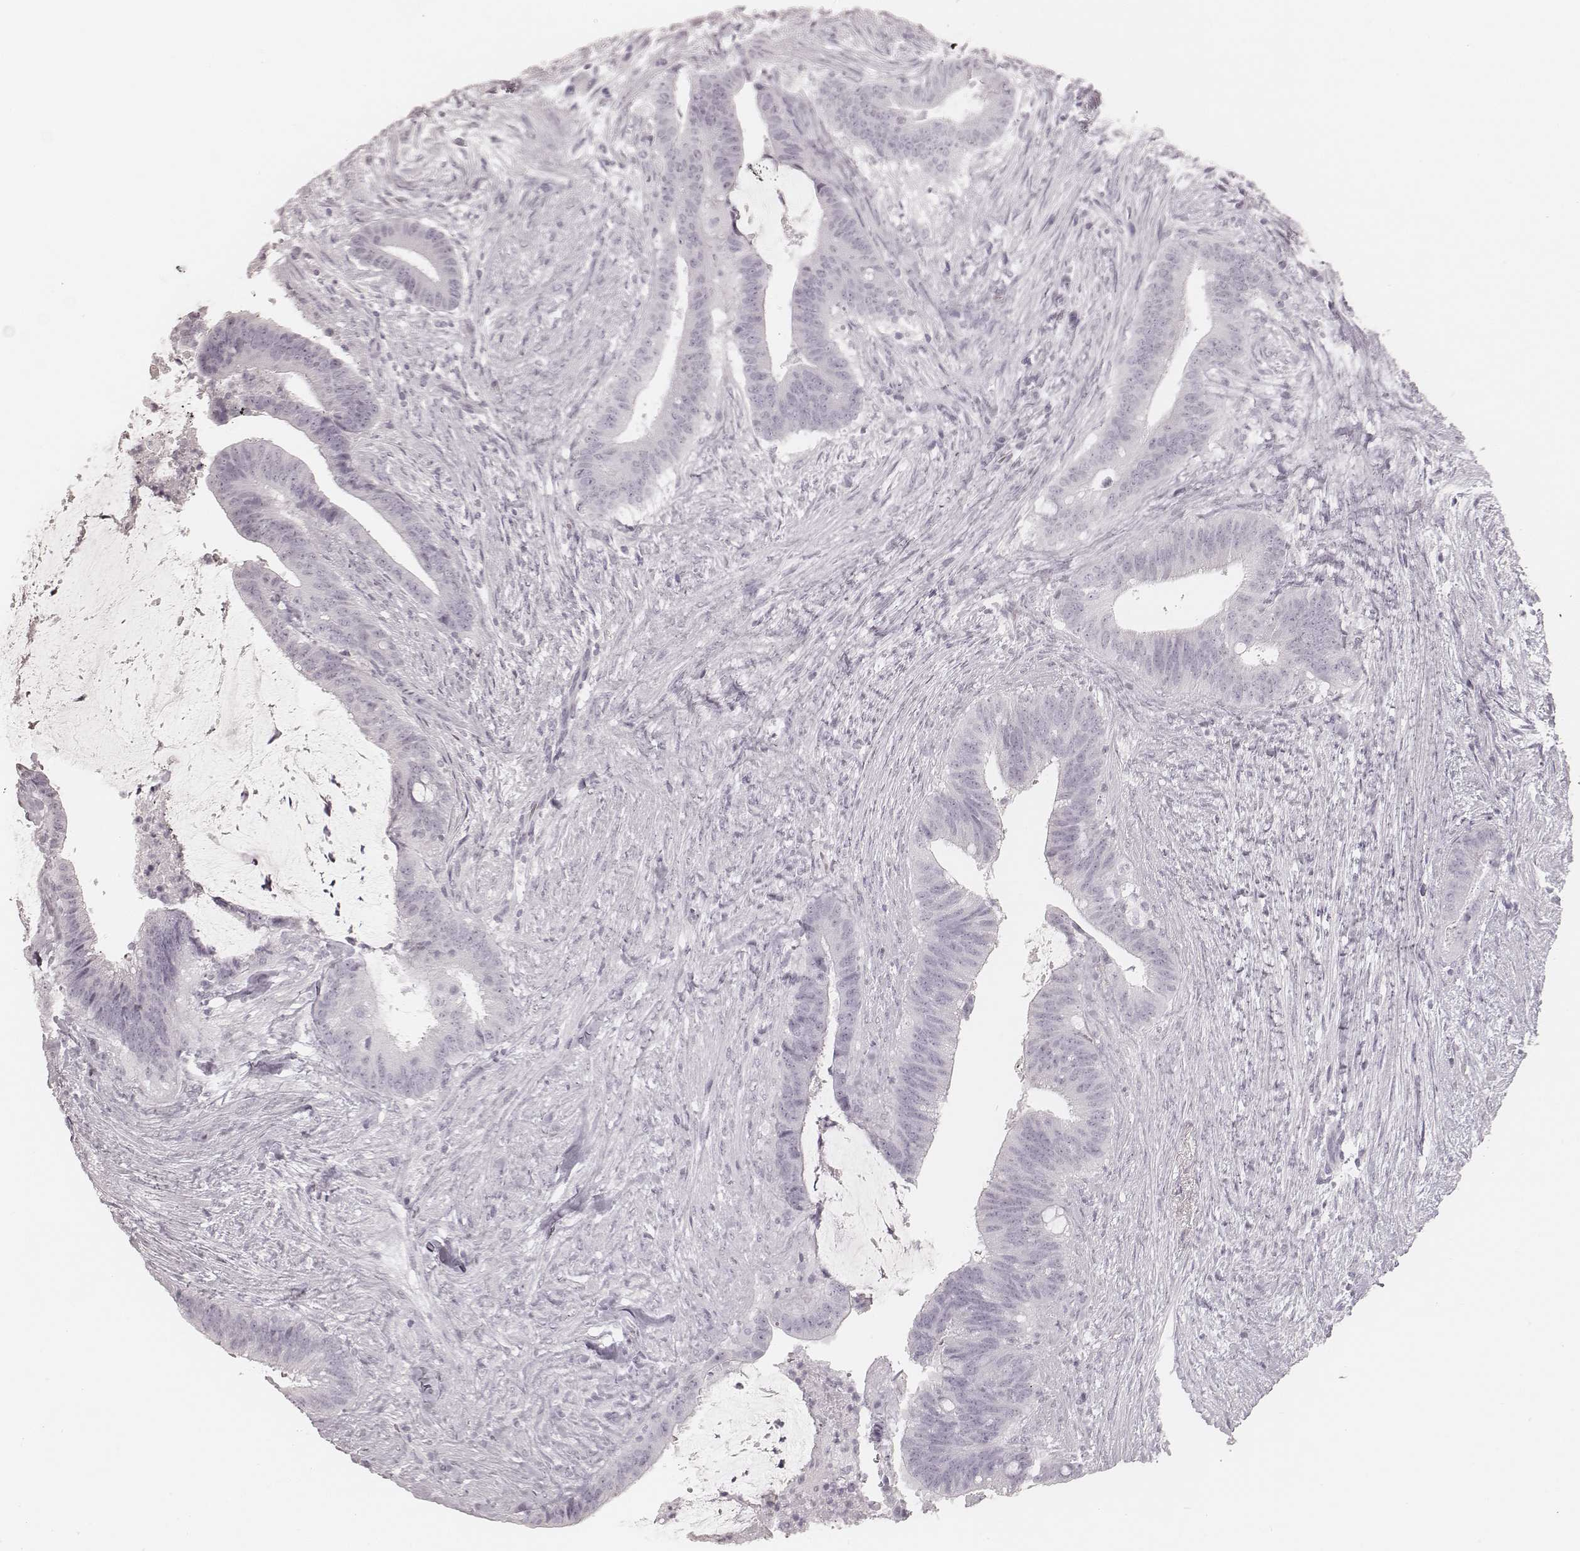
{"staining": {"intensity": "negative", "quantity": "none", "location": "none"}, "tissue": "colorectal cancer", "cell_type": "Tumor cells", "image_type": "cancer", "snomed": [{"axis": "morphology", "description": "Adenocarcinoma, NOS"}, {"axis": "topography", "description": "Colon"}], "caption": "Adenocarcinoma (colorectal) stained for a protein using IHC exhibits no expression tumor cells.", "gene": "KRT72", "patient": {"sex": "female", "age": 43}}